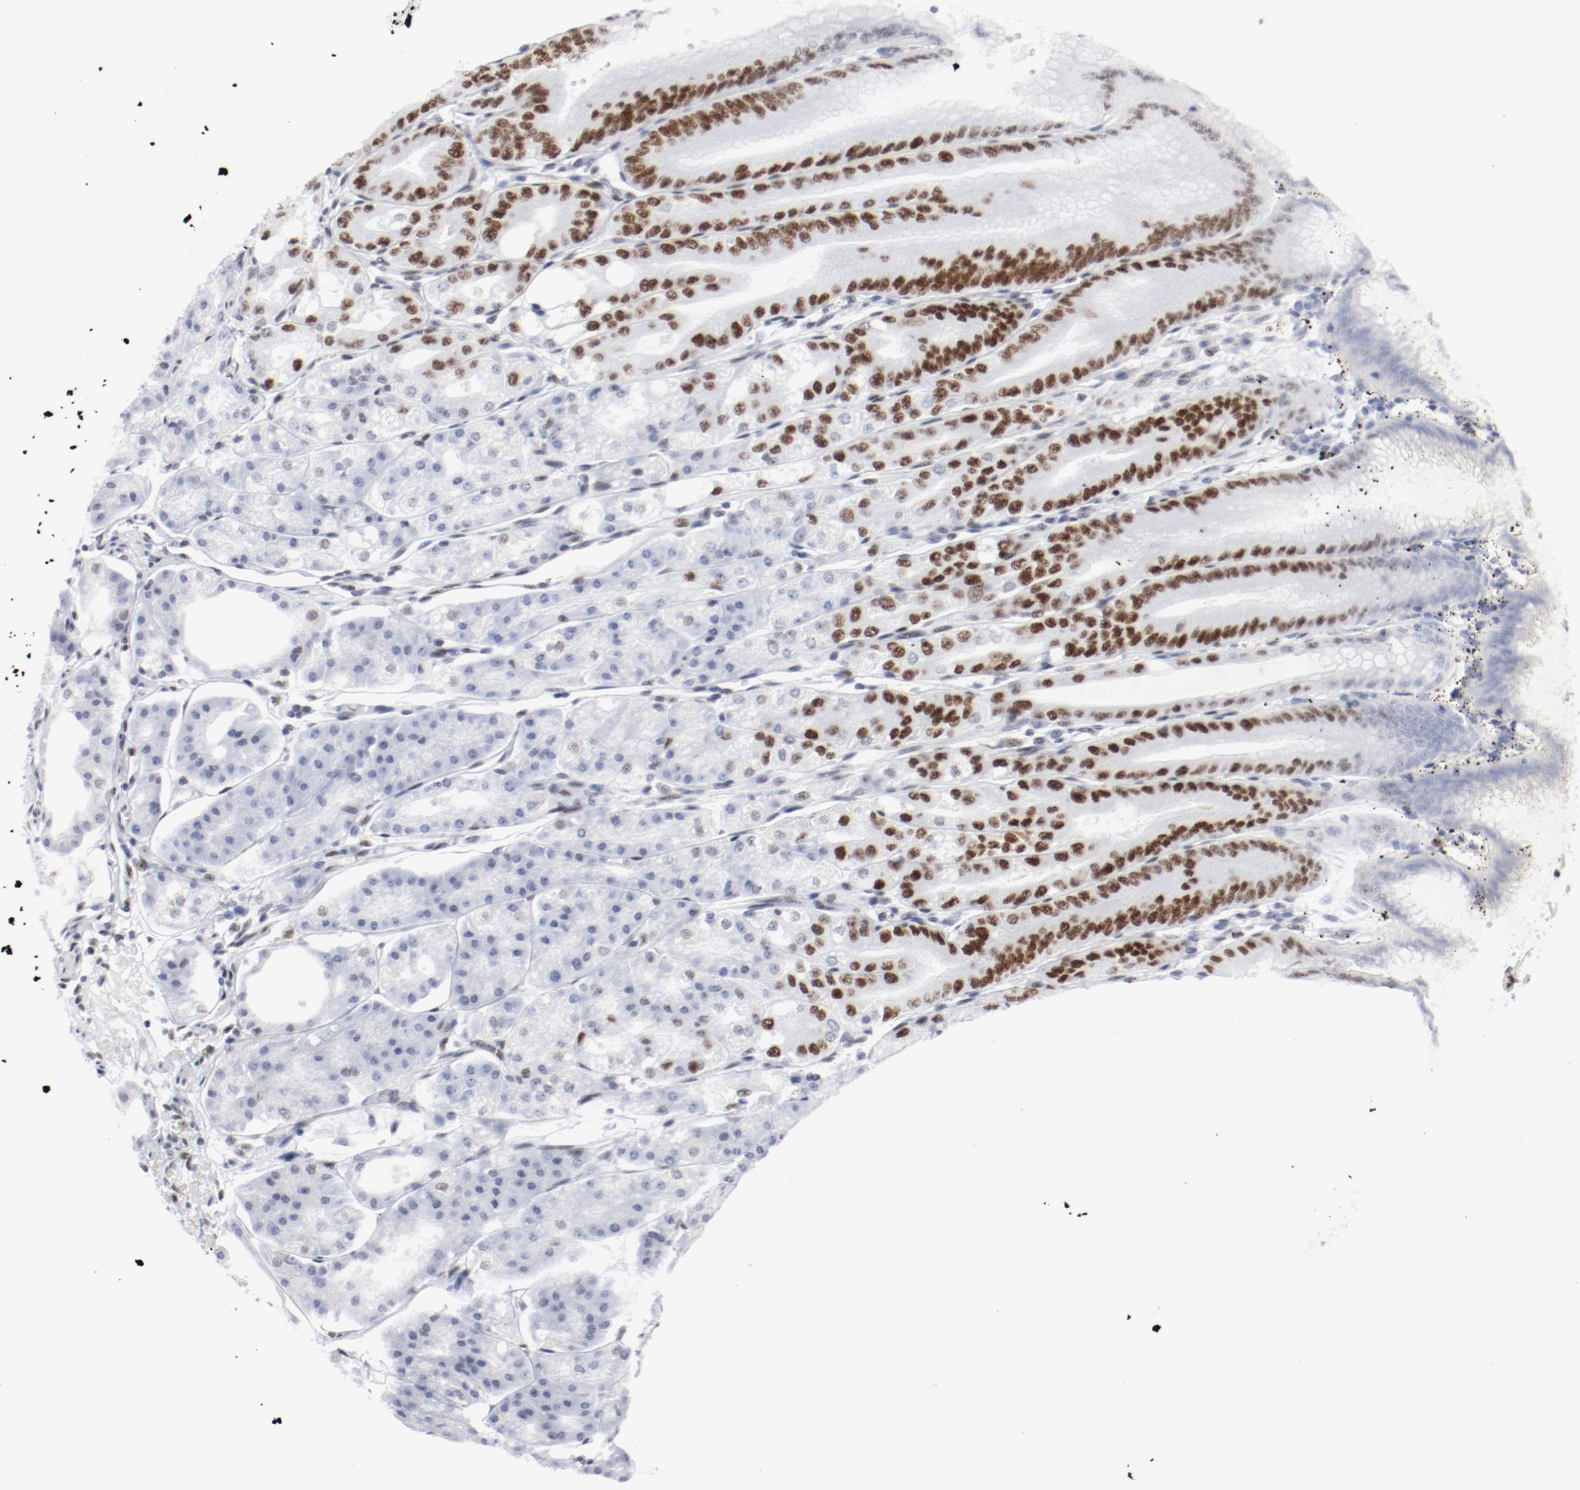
{"staining": {"intensity": "moderate", "quantity": "25%-75%", "location": "nuclear"}, "tissue": "stomach", "cell_type": "Glandular cells", "image_type": "normal", "snomed": [{"axis": "morphology", "description": "Normal tissue, NOS"}, {"axis": "topography", "description": "Stomach, lower"}], "caption": "Immunohistochemical staining of normal human stomach shows medium levels of moderate nuclear staining in approximately 25%-75% of glandular cells.", "gene": "POLD1", "patient": {"sex": "male", "age": 71}}